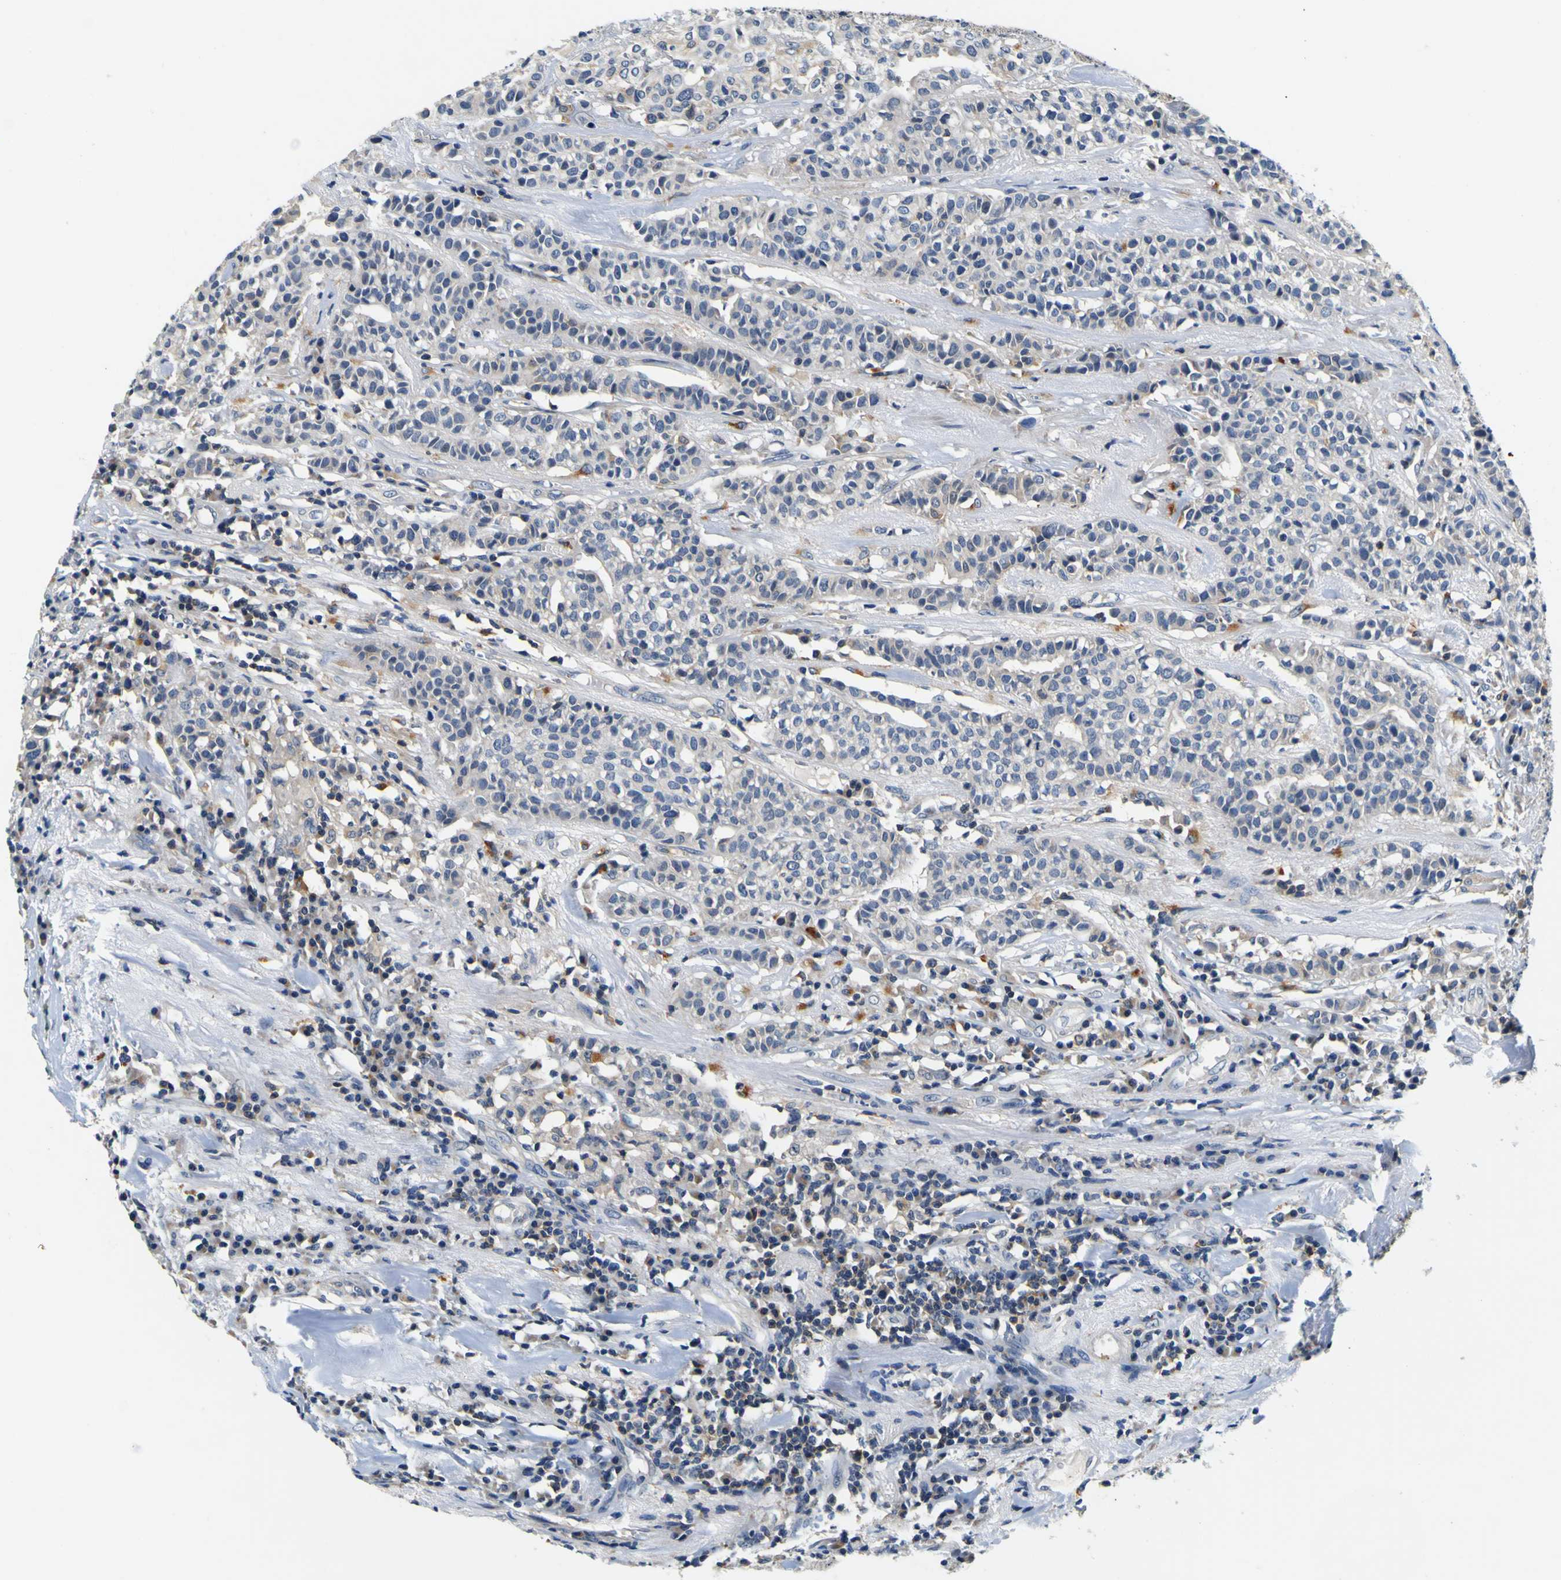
{"staining": {"intensity": "weak", "quantity": "25%-75%", "location": "cytoplasmic/membranous"}, "tissue": "head and neck cancer", "cell_type": "Tumor cells", "image_type": "cancer", "snomed": [{"axis": "morphology", "description": "Adenocarcinoma, NOS"}, {"axis": "topography", "description": "Salivary gland"}, {"axis": "topography", "description": "Head-Neck"}], "caption": "Immunohistochemical staining of human adenocarcinoma (head and neck) reveals weak cytoplasmic/membranous protein staining in approximately 25%-75% of tumor cells.", "gene": "TNIK", "patient": {"sex": "female", "age": 65}}